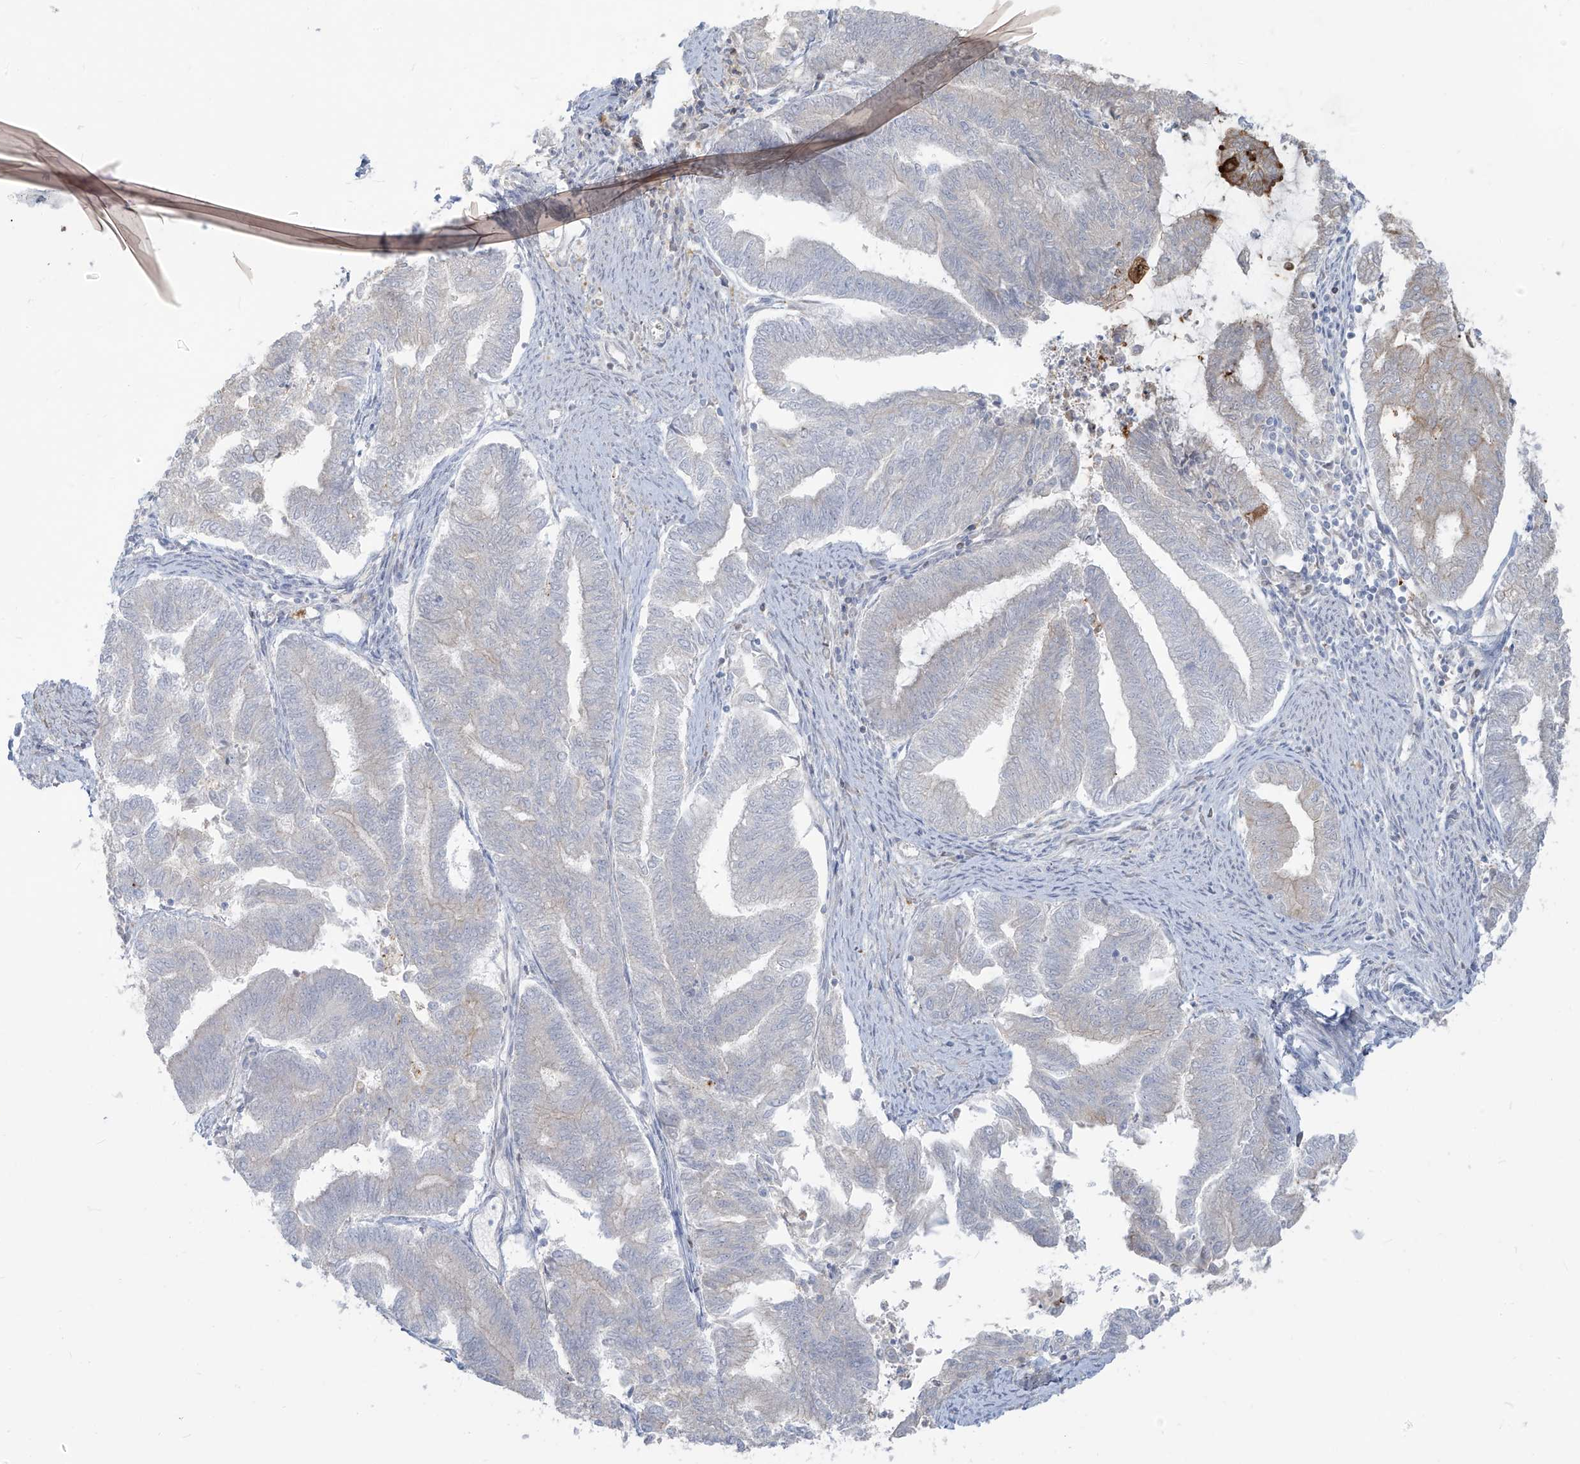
{"staining": {"intensity": "moderate", "quantity": "<25%", "location": "cytoplasmic/membranous"}, "tissue": "endometrial cancer", "cell_type": "Tumor cells", "image_type": "cancer", "snomed": [{"axis": "morphology", "description": "Adenocarcinoma, NOS"}, {"axis": "topography", "description": "Endometrium"}], "caption": "A histopathology image showing moderate cytoplasmic/membranous staining in about <25% of tumor cells in endometrial cancer, as visualized by brown immunohistochemical staining.", "gene": "NOTO", "patient": {"sex": "female", "age": 79}}